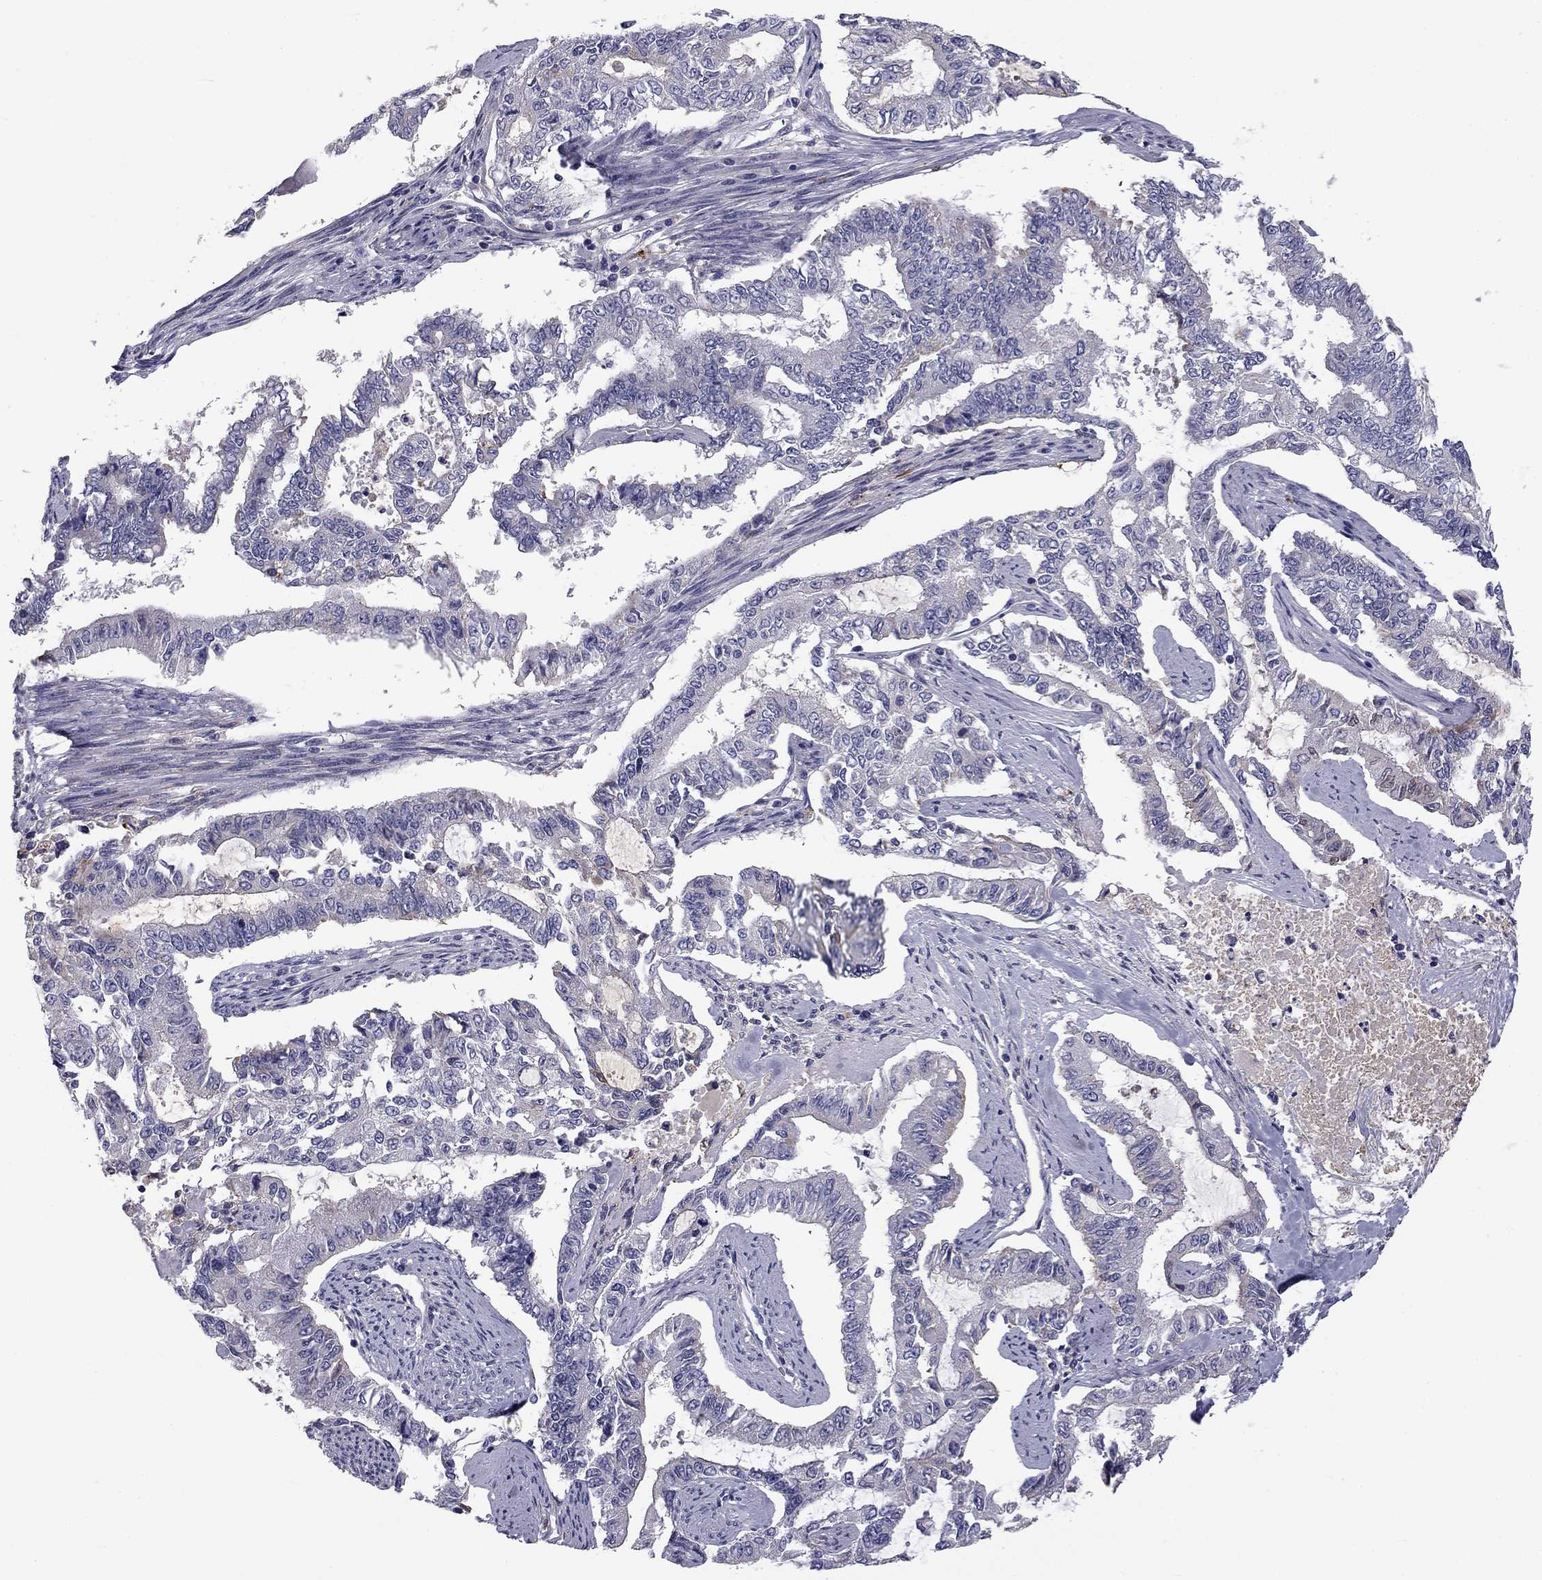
{"staining": {"intensity": "negative", "quantity": "none", "location": "none"}, "tissue": "endometrial cancer", "cell_type": "Tumor cells", "image_type": "cancer", "snomed": [{"axis": "morphology", "description": "Adenocarcinoma, NOS"}, {"axis": "topography", "description": "Uterus"}], "caption": "High magnification brightfield microscopy of endometrial cancer (adenocarcinoma) stained with DAB (brown) and counterstained with hematoxylin (blue): tumor cells show no significant expression.", "gene": "CLPSL2", "patient": {"sex": "female", "age": 59}}